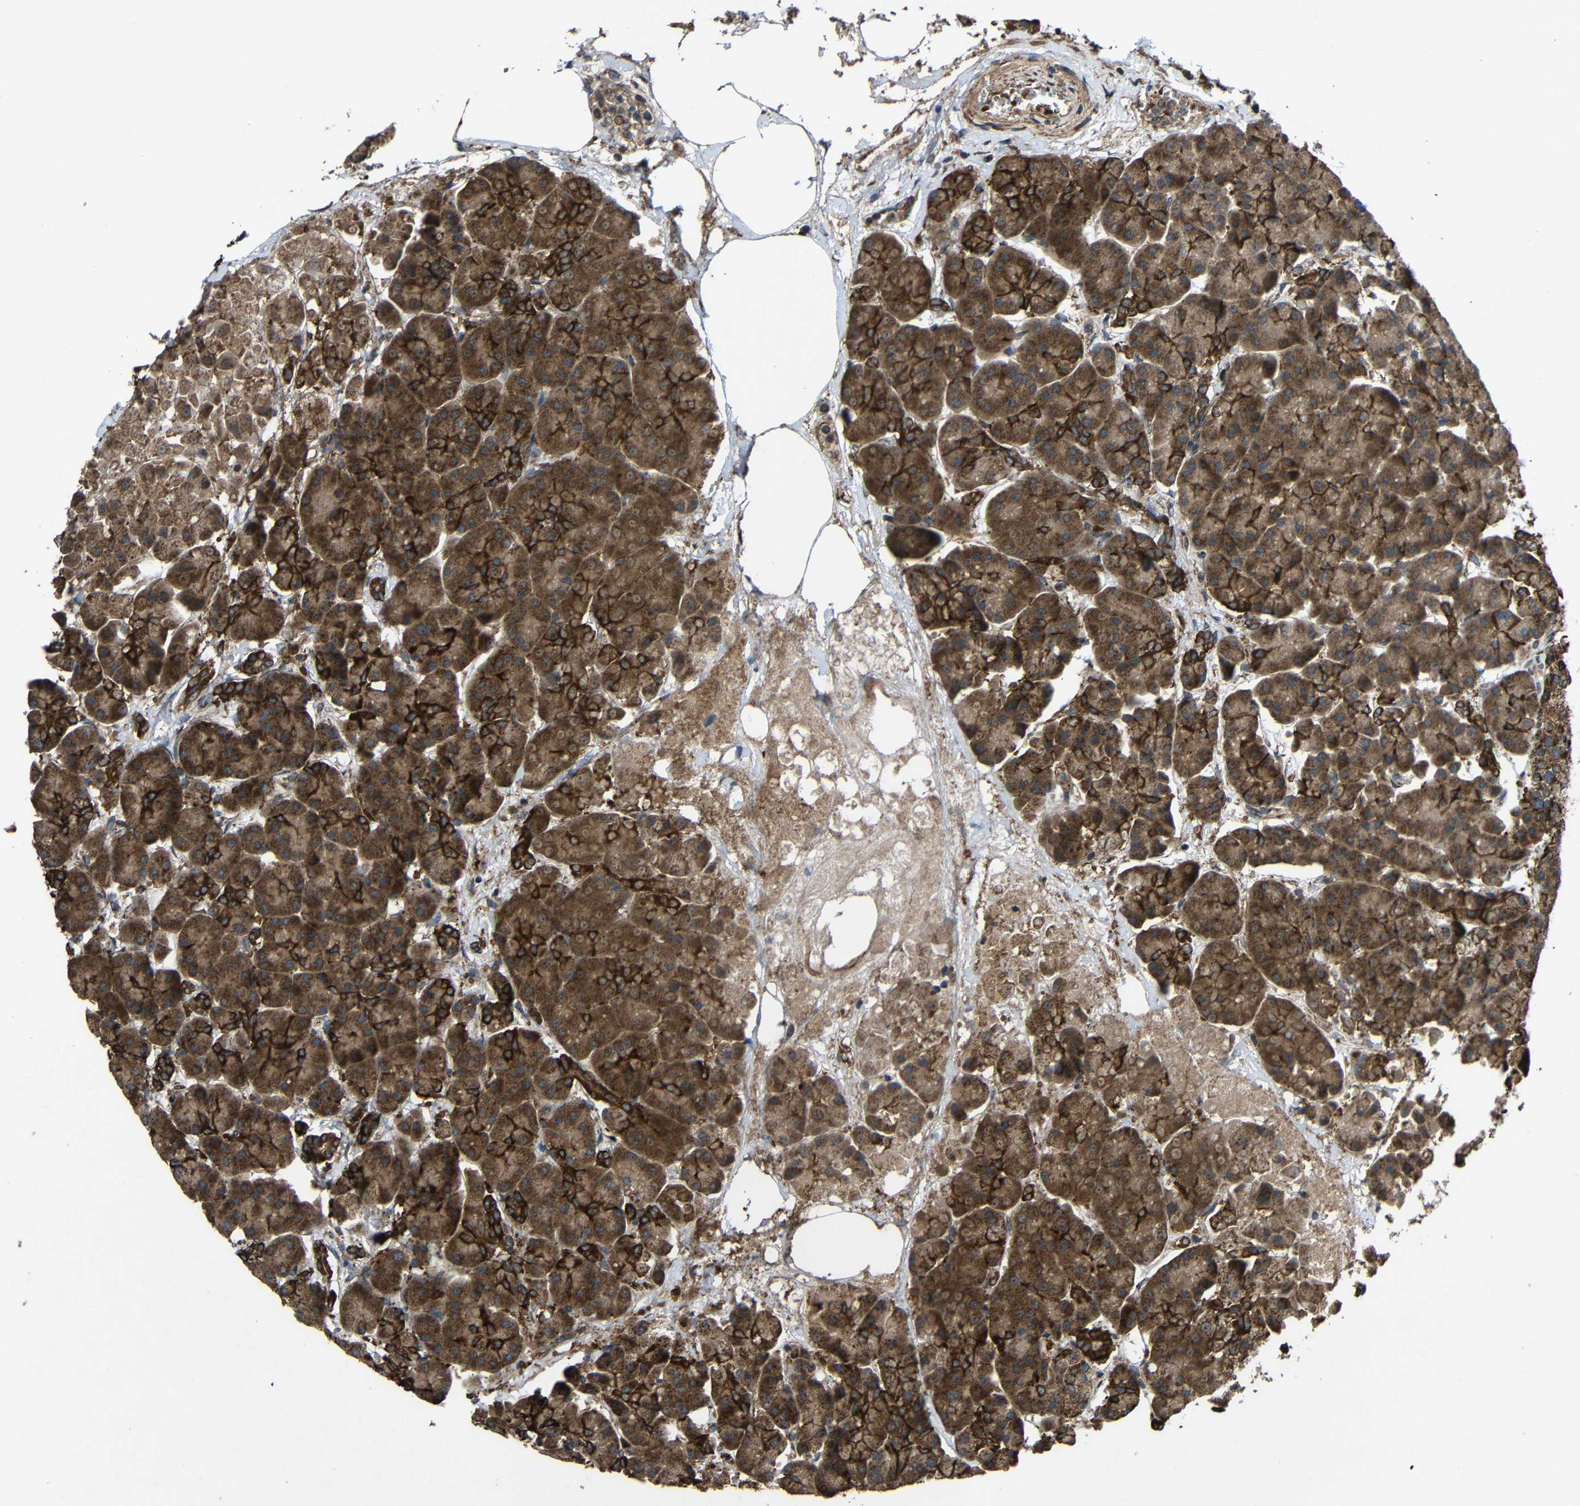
{"staining": {"intensity": "strong", "quantity": ">75%", "location": "cytoplasmic/membranous"}, "tissue": "pancreas", "cell_type": "Exocrine glandular cells", "image_type": "normal", "snomed": [{"axis": "morphology", "description": "Normal tissue, NOS"}, {"axis": "topography", "description": "Pancreas"}], "caption": "The histopathology image reveals a brown stain indicating the presence of a protein in the cytoplasmic/membranous of exocrine glandular cells in pancreas. The protein is stained brown, and the nuclei are stained in blue (DAB IHC with brightfield microscopy, high magnification).", "gene": "C1GALT1", "patient": {"sex": "female", "age": 70}}